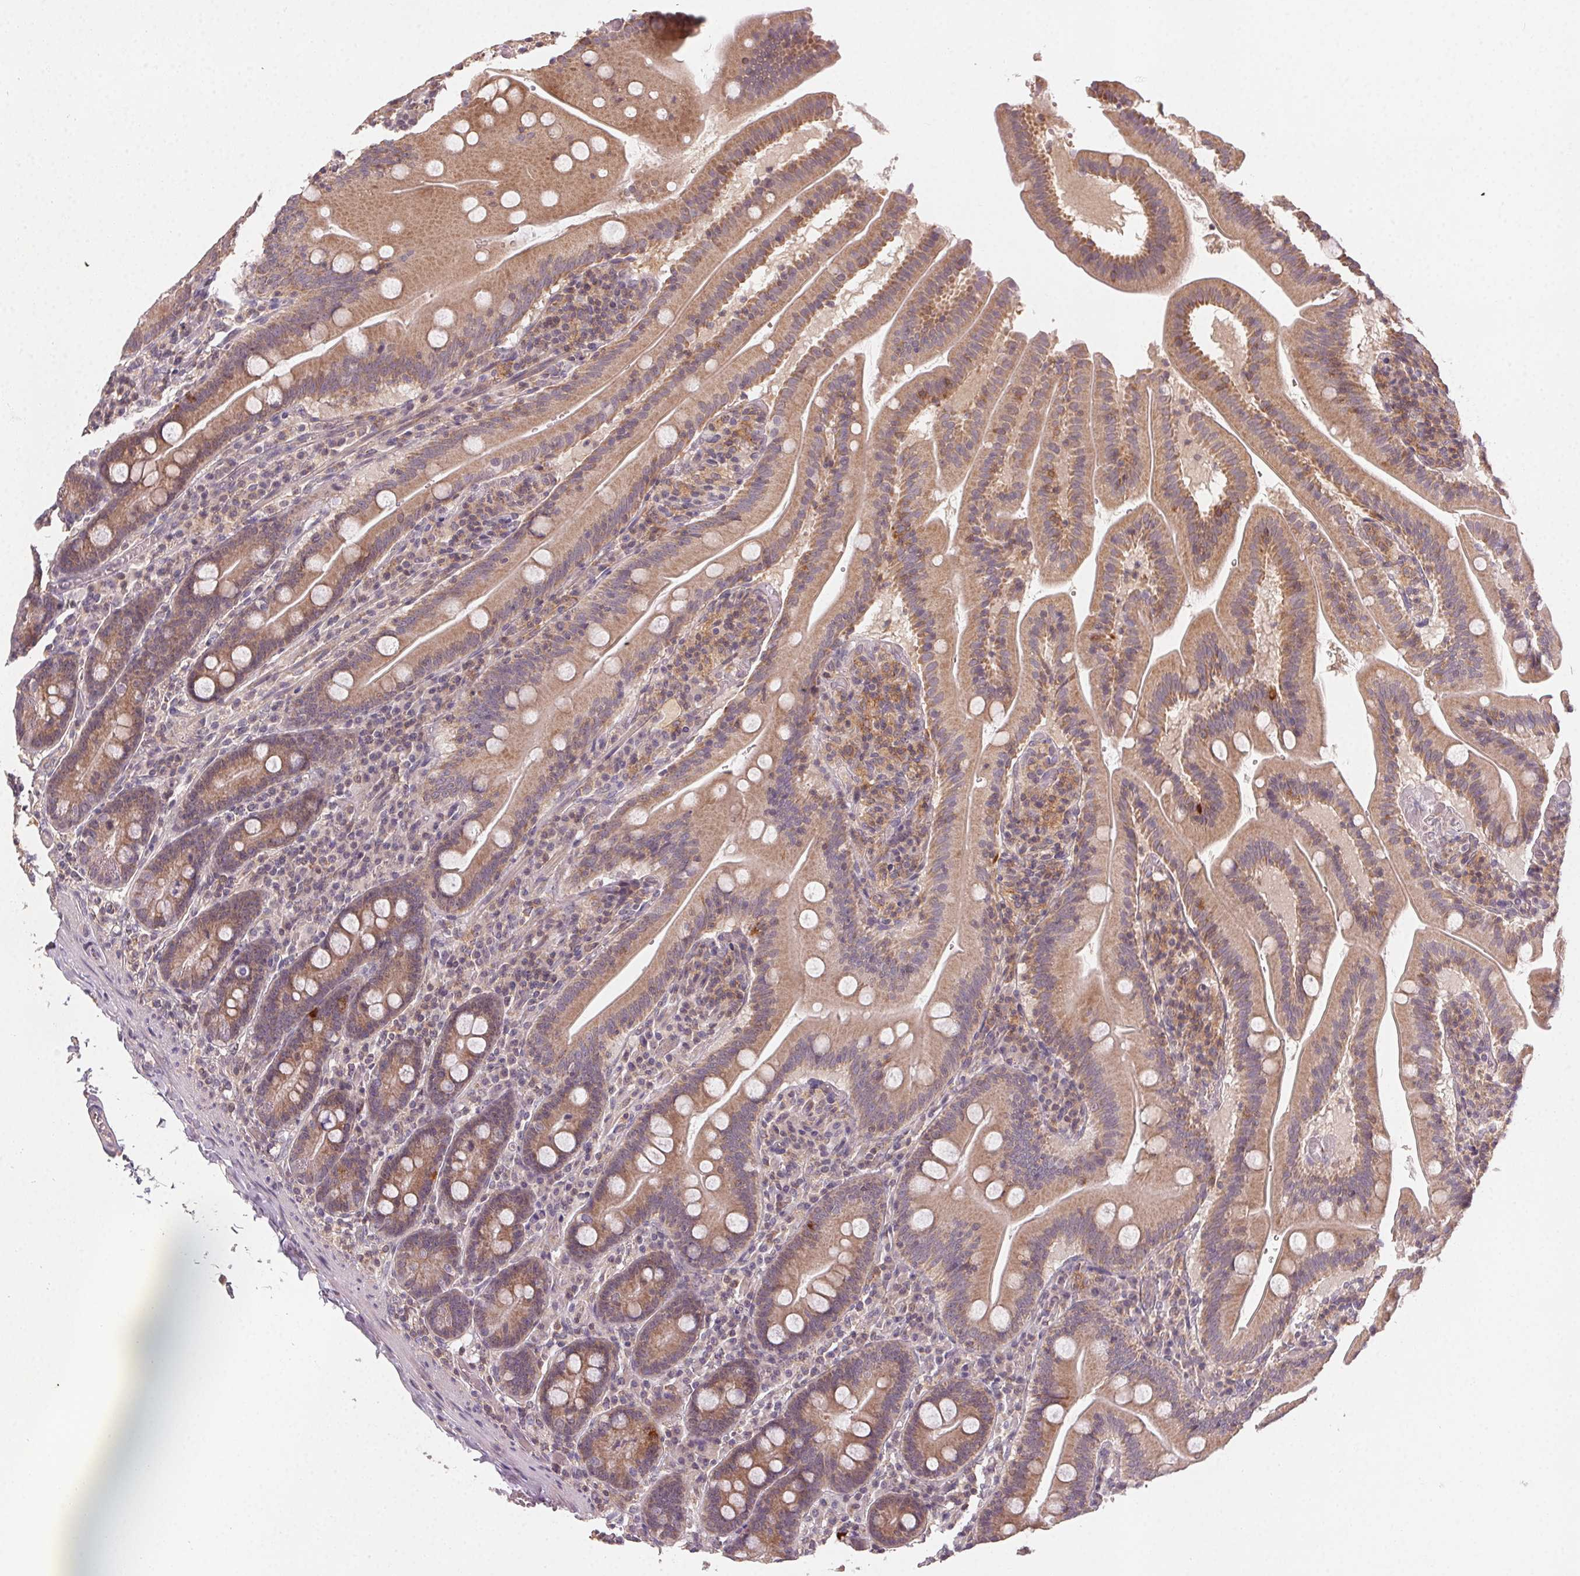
{"staining": {"intensity": "weak", "quantity": ">75%", "location": "cytoplasmic/membranous"}, "tissue": "small intestine", "cell_type": "Glandular cells", "image_type": "normal", "snomed": [{"axis": "morphology", "description": "Normal tissue, NOS"}, {"axis": "topography", "description": "Small intestine"}], "caption": "An image showing weak cytoplasmic/membranous positivity in approximately >75% of glandular cells in normal small intestine, as visualized by brown immunohistochemical staining.", "gene": "NCOA4", "patient": {"sex": "male", "age": 37}}